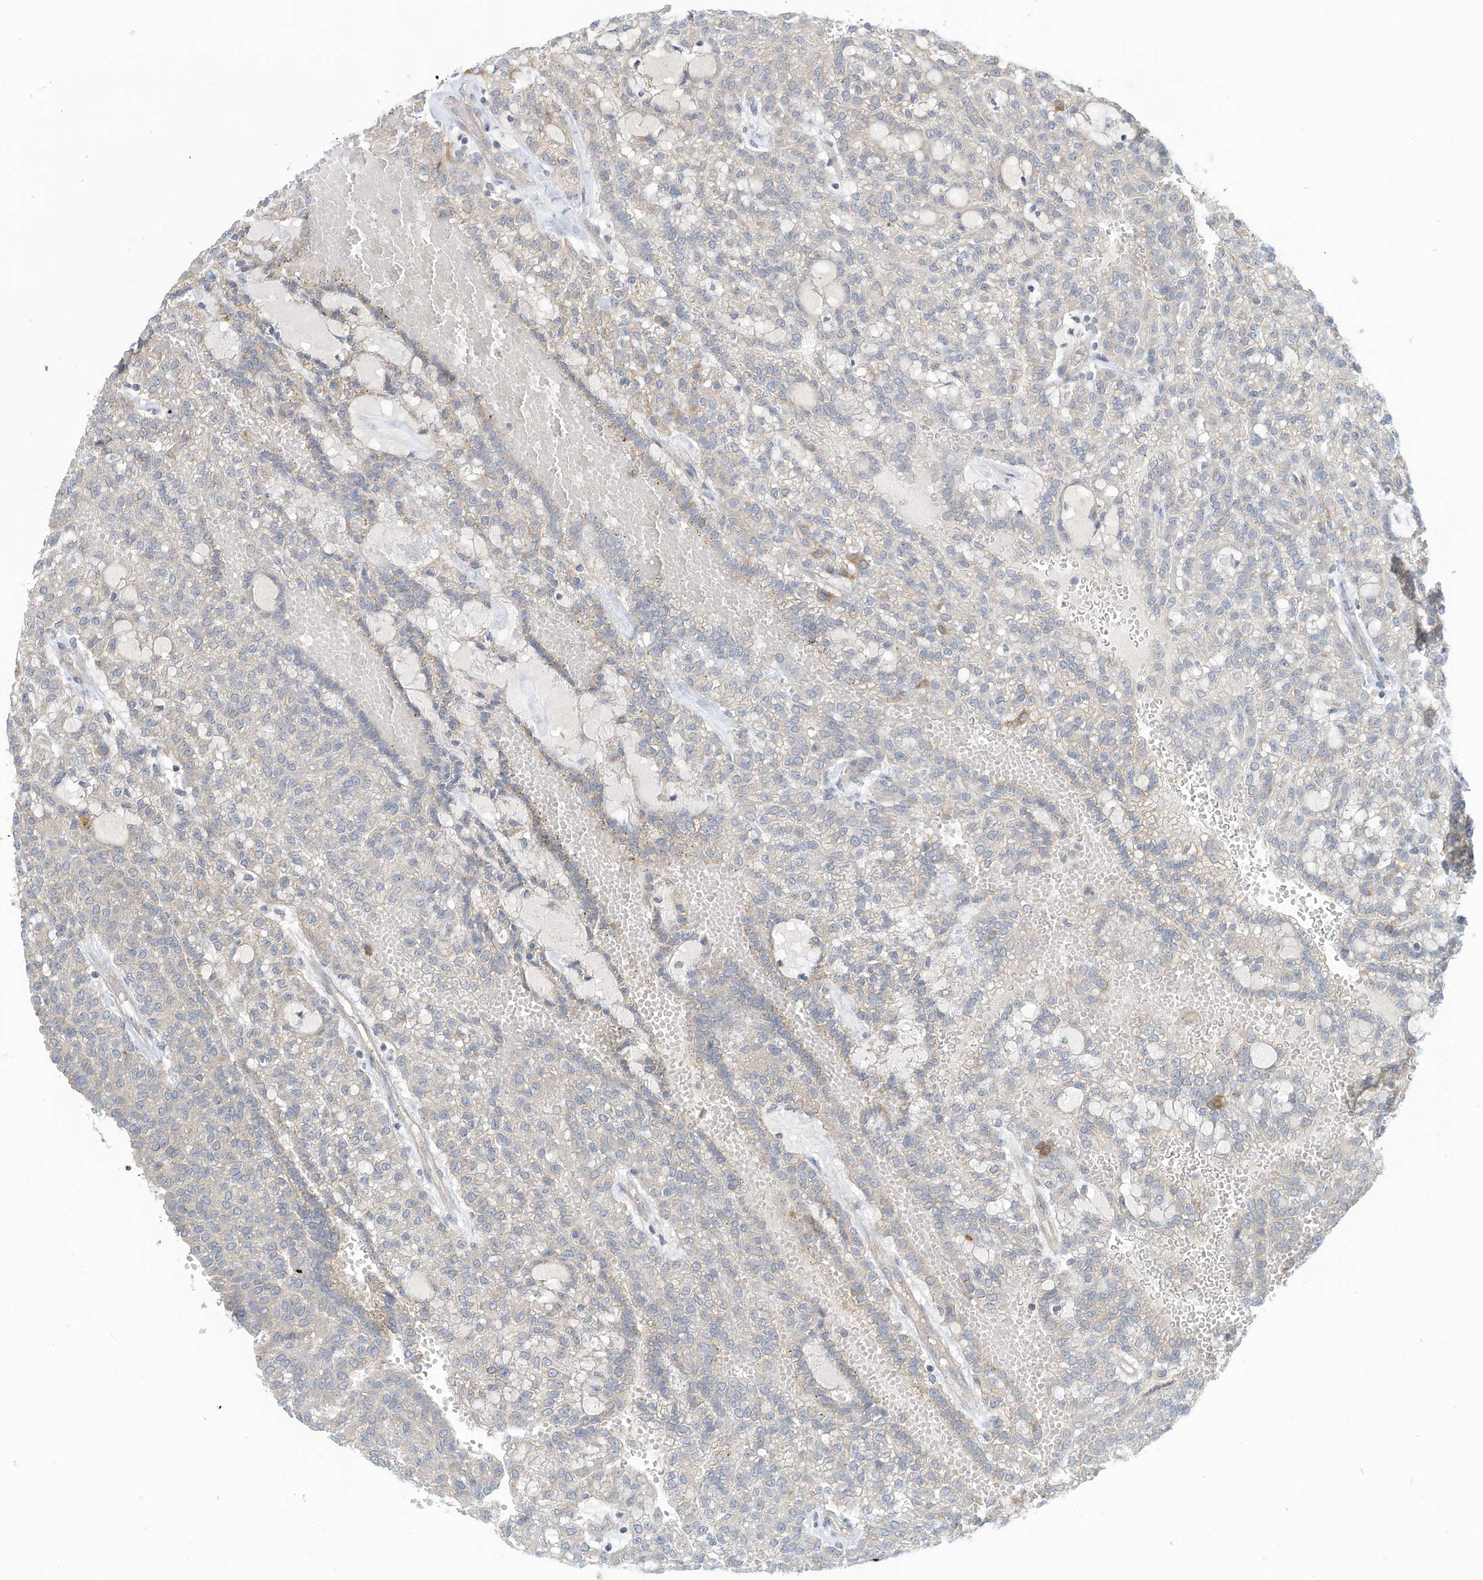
{"staining": {"intensity": "weak", "quantity": "<25%", "location": "cytoplasmic/membranous"}, "tissue": "renal cancer", "cell_type": "Tumor cells", "image_type": "cancer", "snomed": [{"axis": "morphology", "description": "Adenocarcinoma, NOS"}, {"axis": "topography", "description": "Kidney"}], "caption": "Immunohistochemistry (IHC) of human renal adenocarcinoma demonstrates no expression in tumor cells.", "gene": "SCGB1D2", "patient": {"sex": "male", "age": 63}}